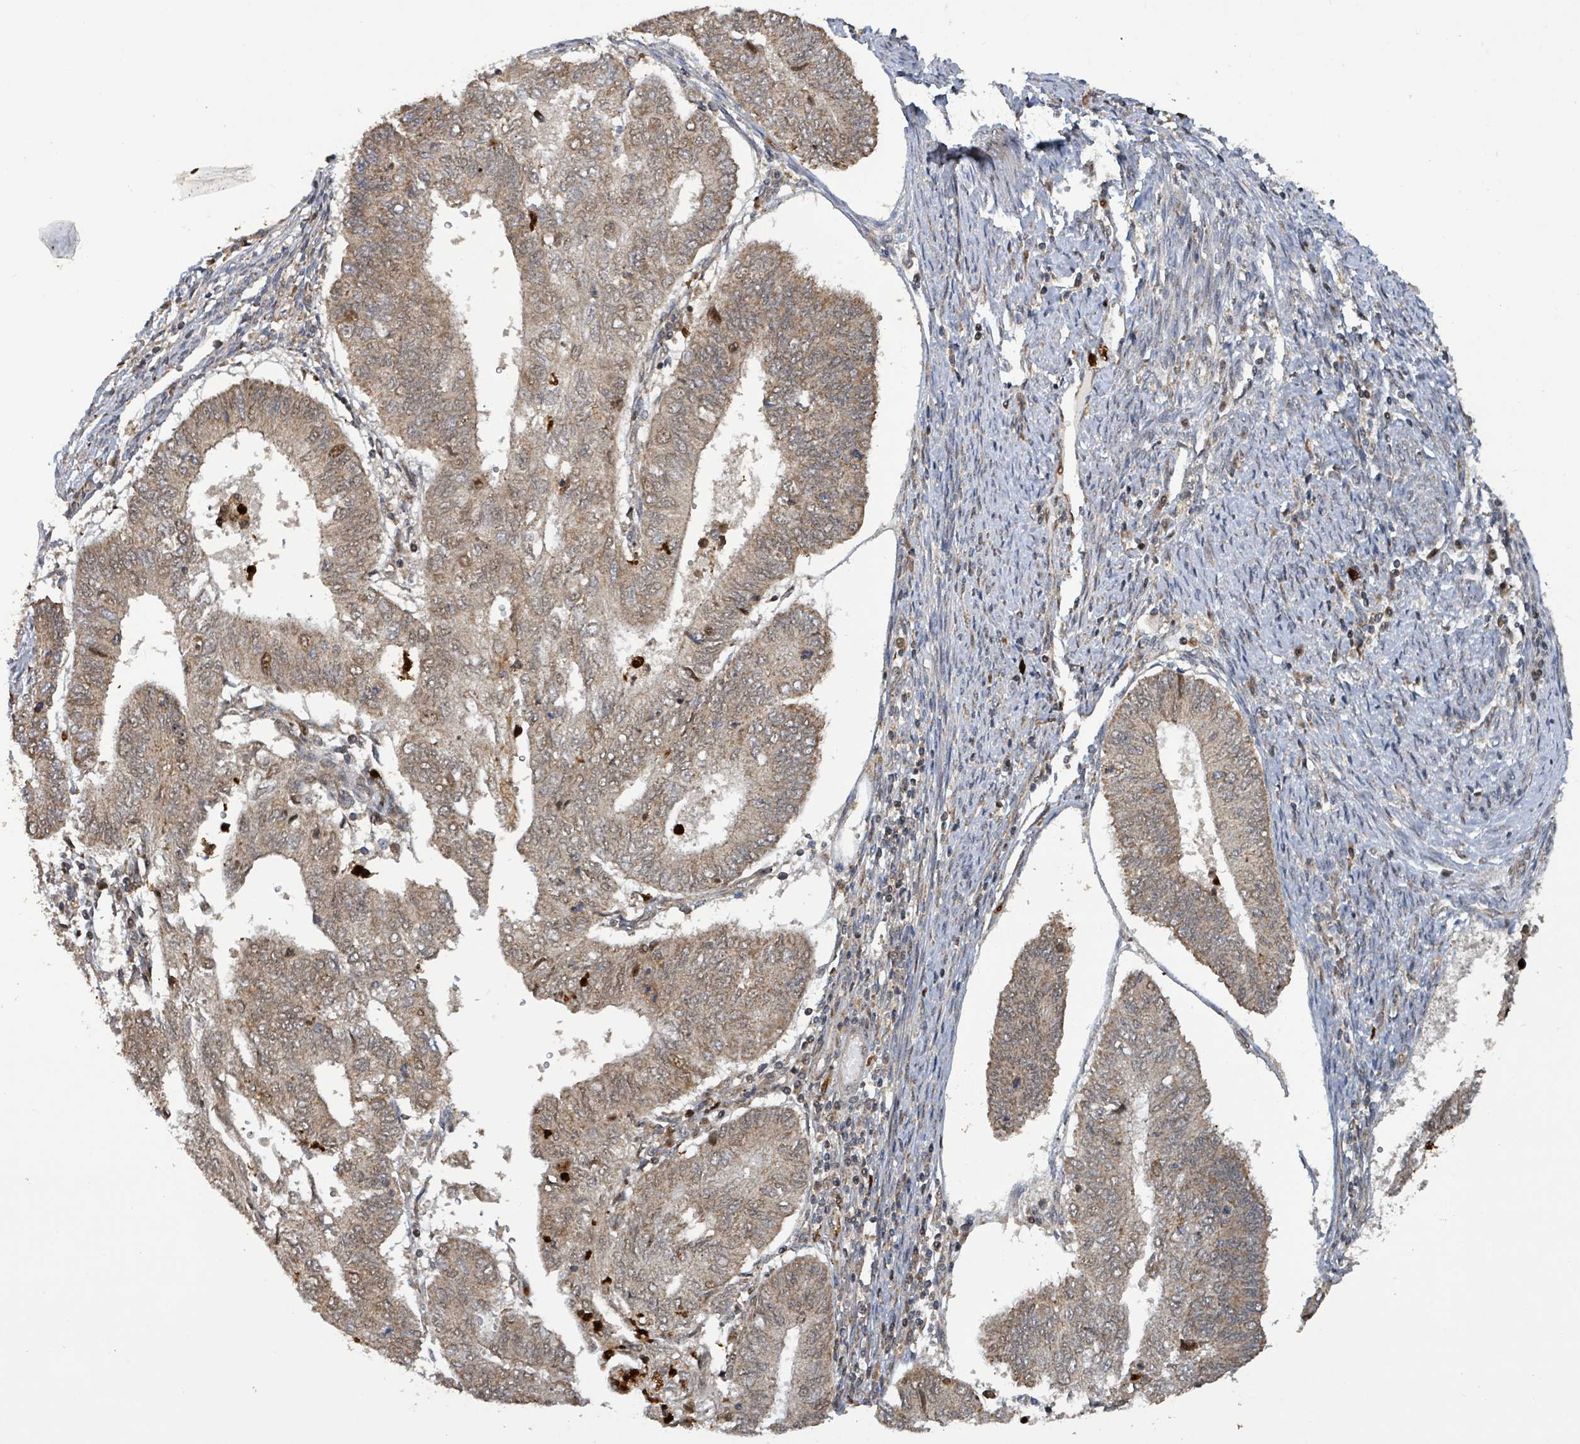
{"staining": {"intensity": "moderate", "quantity": ">75%", "location": "cytoplasmic/membranous"}, "tissue": "endometrial cancer", "cell_type": "Tumor cells", "image_type": "cancer", "snomed": [{"axis": "morphology", "description": "Adenocarcinoma, NOS"}, {"axis": "topography", "description": "Endometrium"}], "caption": "This micrograph exhibits immunohistochemistry staining of adenocarcinoma (endometrial), with medium moderate cytoplasmic/membranous staining in approximately >75% of tumor cells.", "gene": "COQ6", "patient": {"sex": "female", "age": 68}}